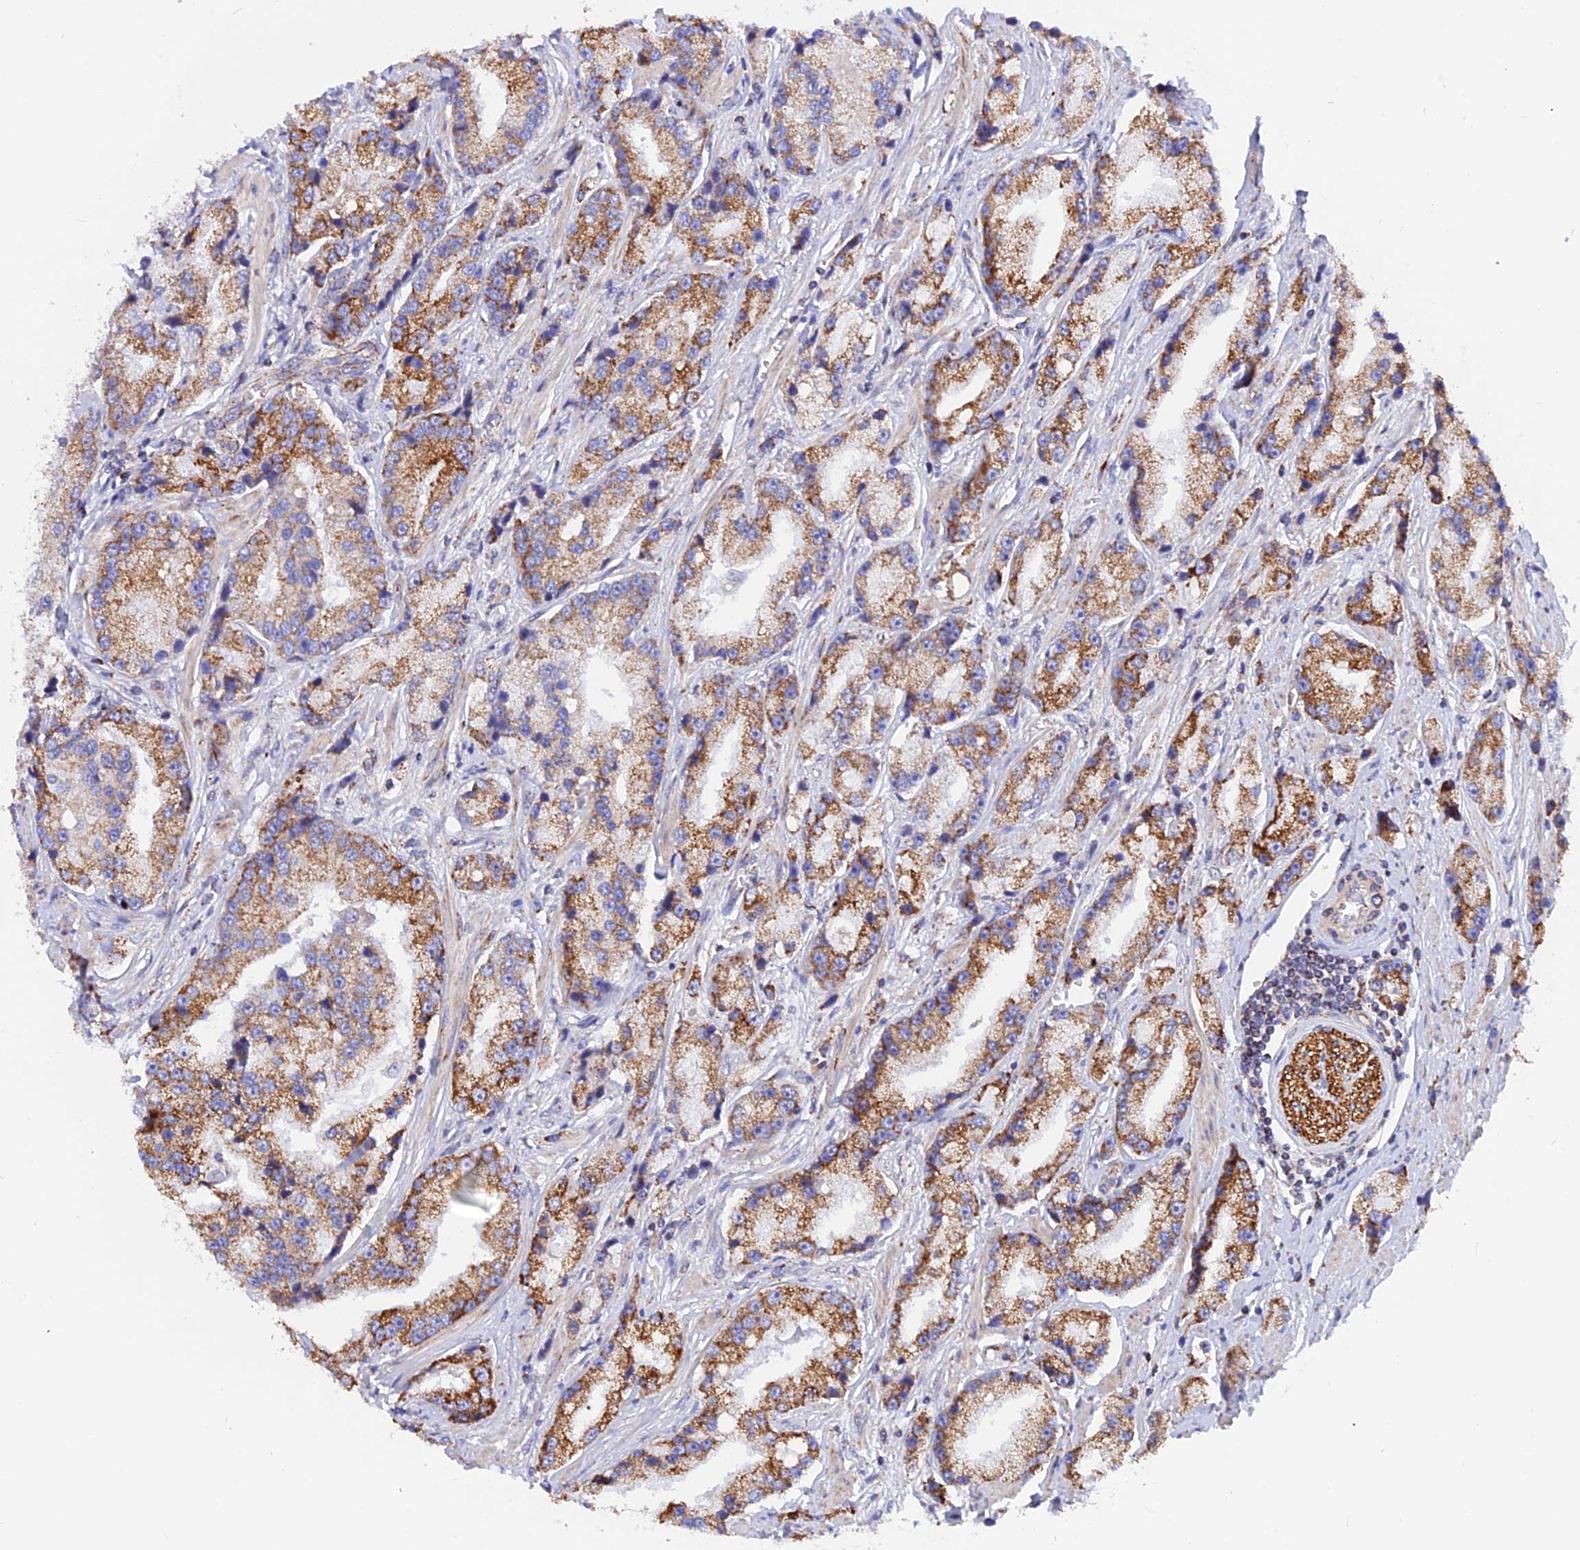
{"staining": {"intensity": "moderate", "quantity": ">75%", "location": "cytoplasmic/membranous"}, "tissue": "prostate cancer", "cell_type": "Tumor cells", "image_type": "cancer", "snomed": [{"axis": "morphology", "description": "Adenocarcinoma, High grade"}, {"axis": "topography", "description": "Prostate"}], "caption": "Tumor cells display medium levels of moderate cytoplasmic/membranous expression in approximately >75% of cells in human prostate high-grade adenocarcinoma.", "gene": "GCDH", "patient": {"sex": "male", "age": 74}}